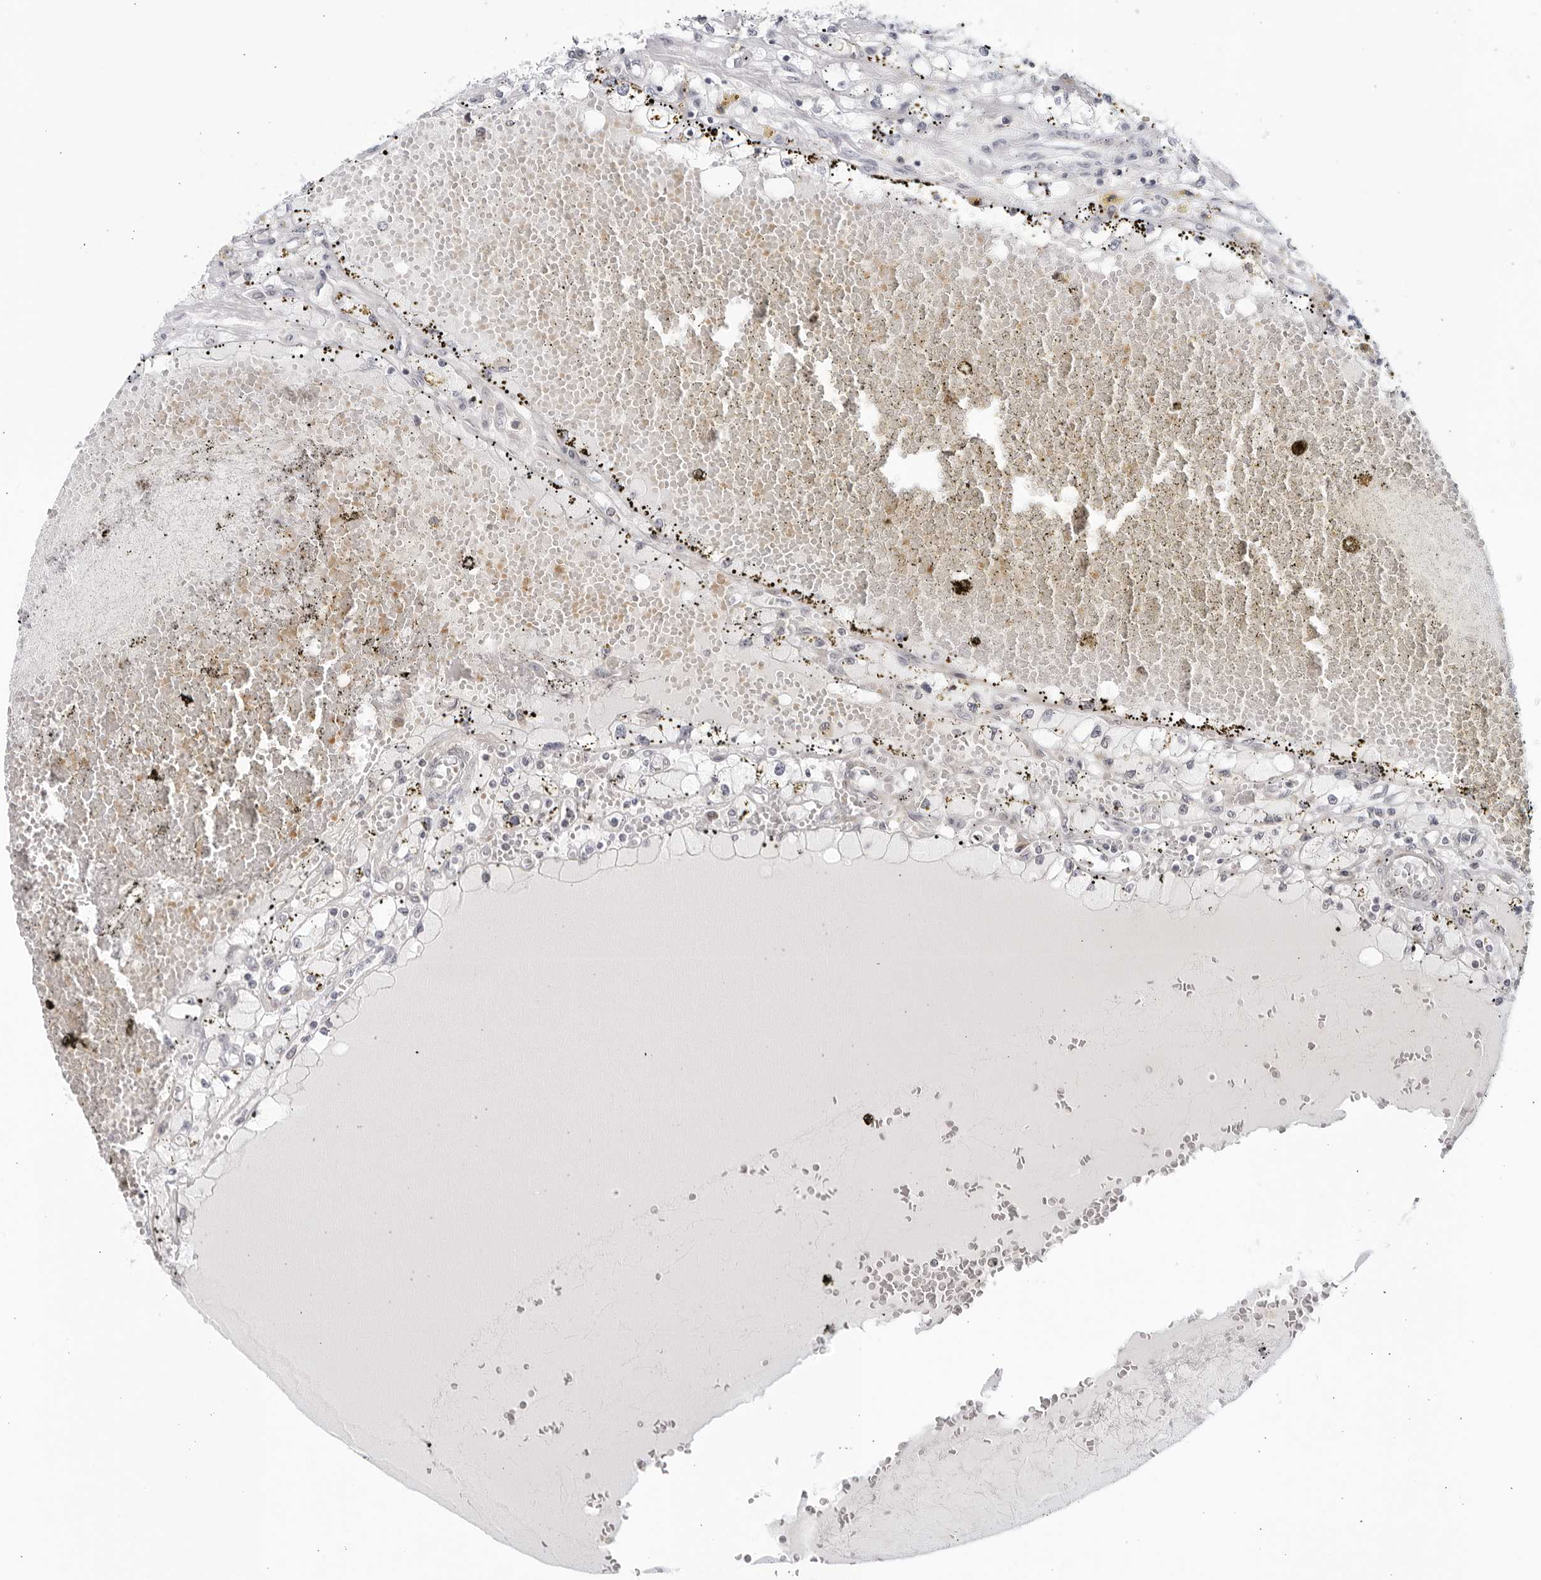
{"staining": {"intensity": "negative", "quantity": "none", "location": "none"}, "tissue": "renal cancer", "cell_type": "Tumor cells", "image_type": "cancer", "snomed": [{"axis": "morphology", "description": "Adenocarcinoma, NOS"}, {"axis": "topography", "description": "Kidney"}], "caption": "This photomicrograph is of renal cancer stained with IHC to label a protein in brown with the nuclei are counter-stained blue. There is no expression in tumor cells. Nuclei are stained in blue.", "gene": "WDTC1", "patient": {"sex": "male", "age": 56}}